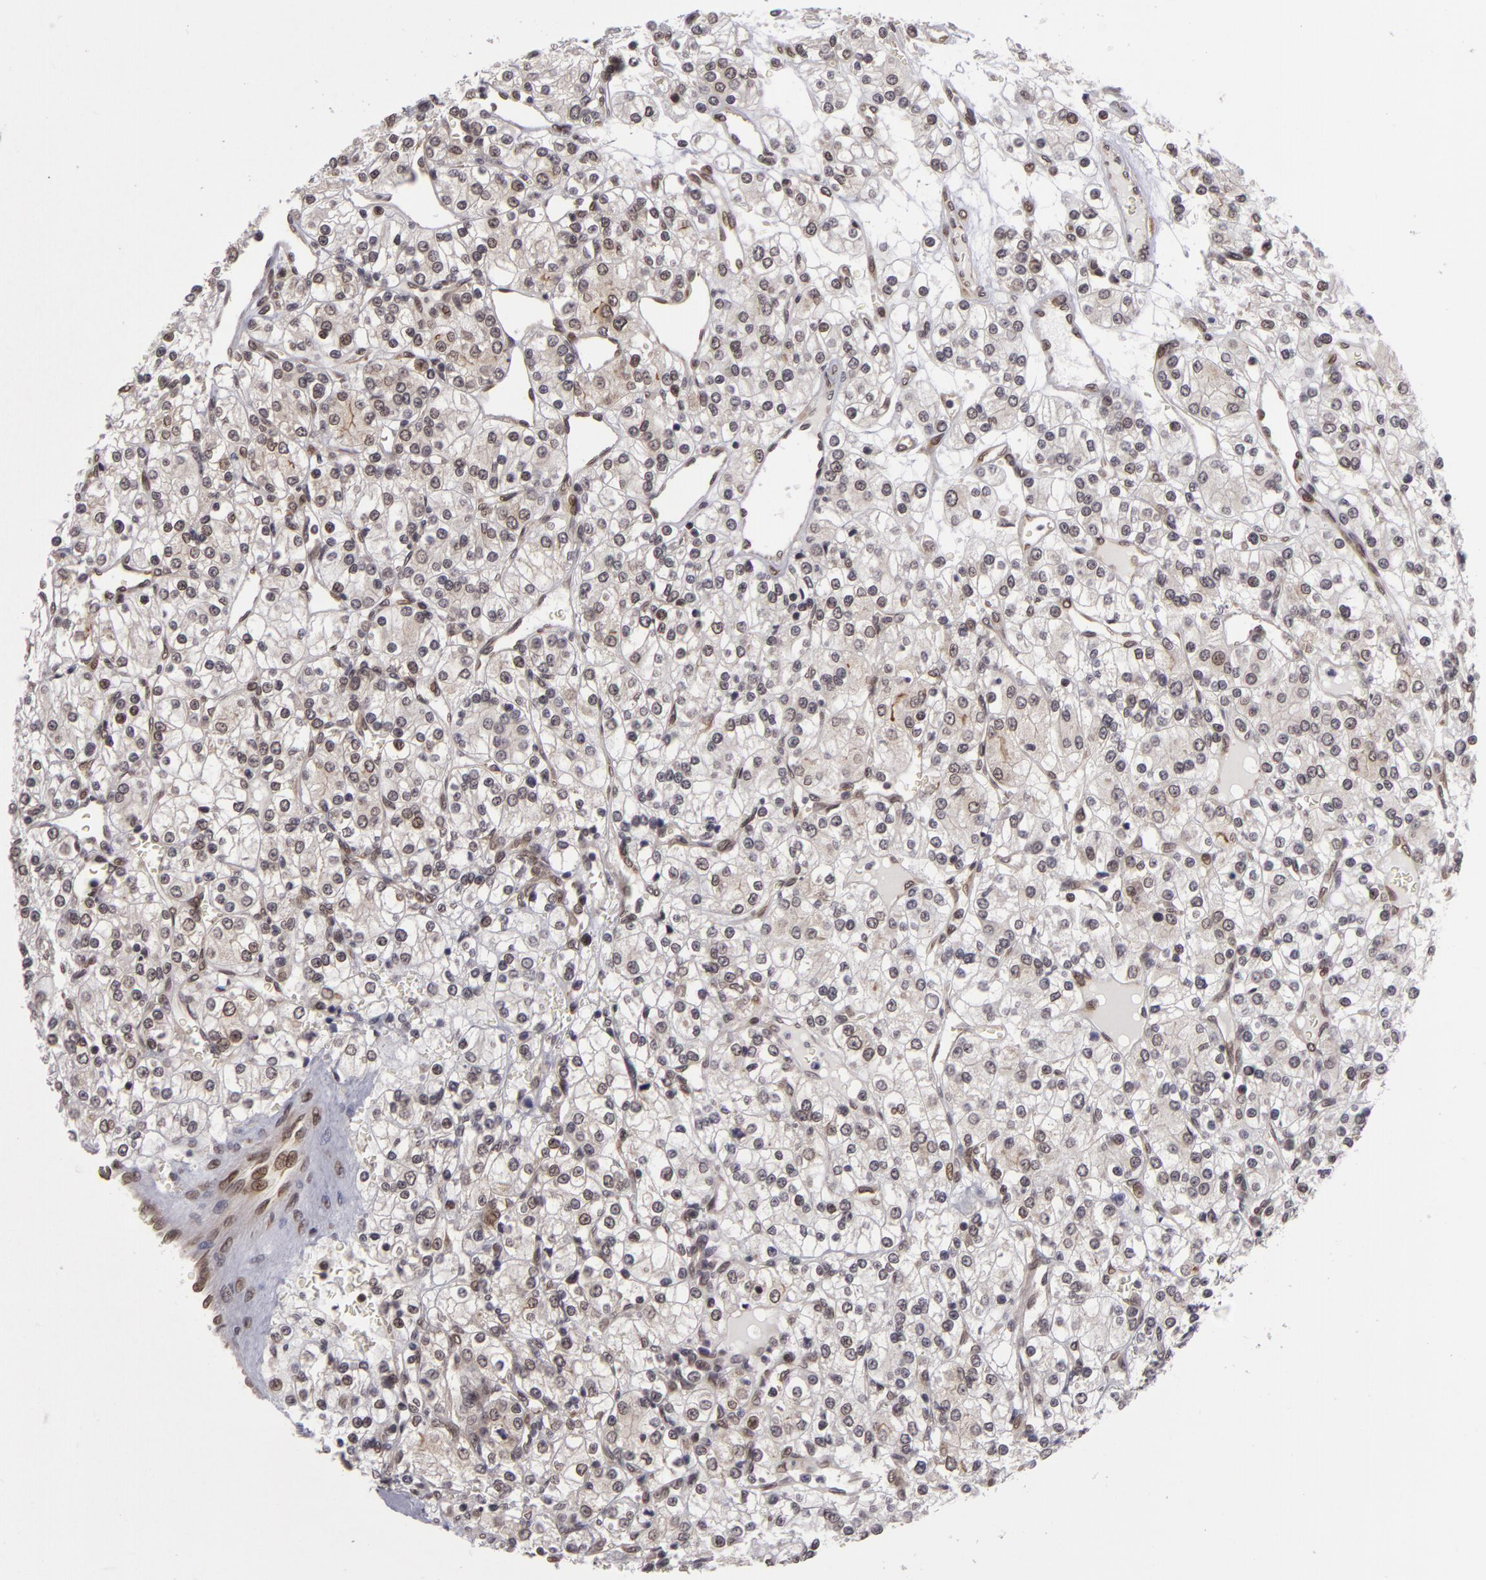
{"staining": {"intensity": "moderate", "quantity": "25%-75%", "location": "nuclear"}, "tissue": "renal cancer", "cell_type": "Tumor cells", "image_type": "cancer", "snomed": [{"axis": "morphology", "description": "Adenocarcinoma, NOS"}, {"axis": "topography", "description": "Kidney"}], "caption": "Immunohistochemistry micrograph of human renal cancer (adenocarcinoma) stained for a protein (brown), which shows medium levels of moderate nuclear expression in approximately 25%-75% of tumor cells.", "gene": "ZNF133", "patient": {"sex": "female", "age": 62}}